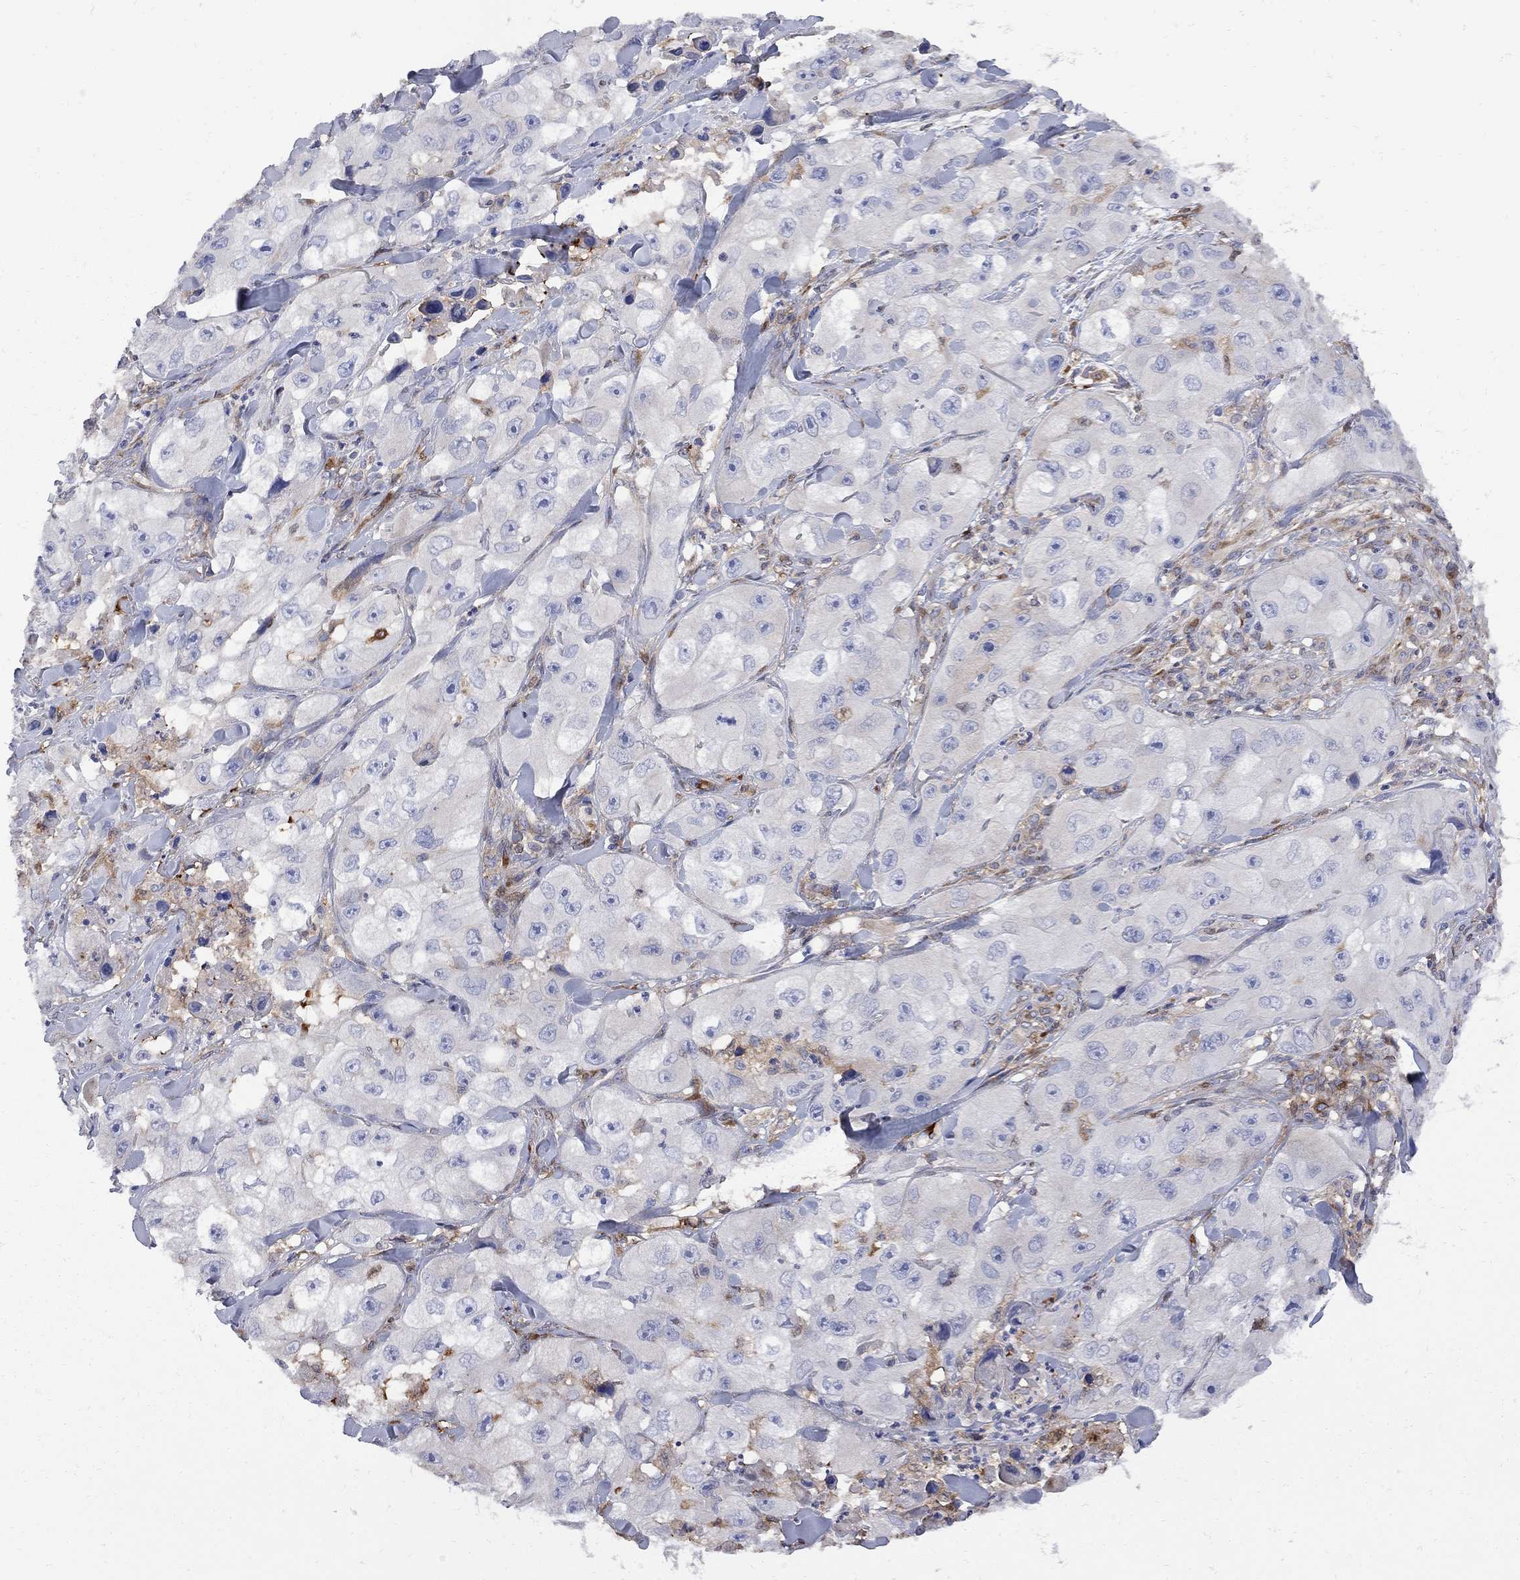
{"staining": {"intensity": "negative", "quantity": "none", "location": "none"}, "tissue": "skin cancer", "cell_type": "Tumor cells", "image_type": "cancer", "snomed": [{"axis": "morphology", "description": "Squamous cell carcinoma, NOS"}, {"axis": "topography", "description": "Skin"}, {"axis": "topography", "description": "Subcutis"}], "caption": "Micrograph shows no protein positivity in tumor cells of skin cancer tissue.", "gene": "MTHFR", "patient": {"sex": "male", "age": 73}}